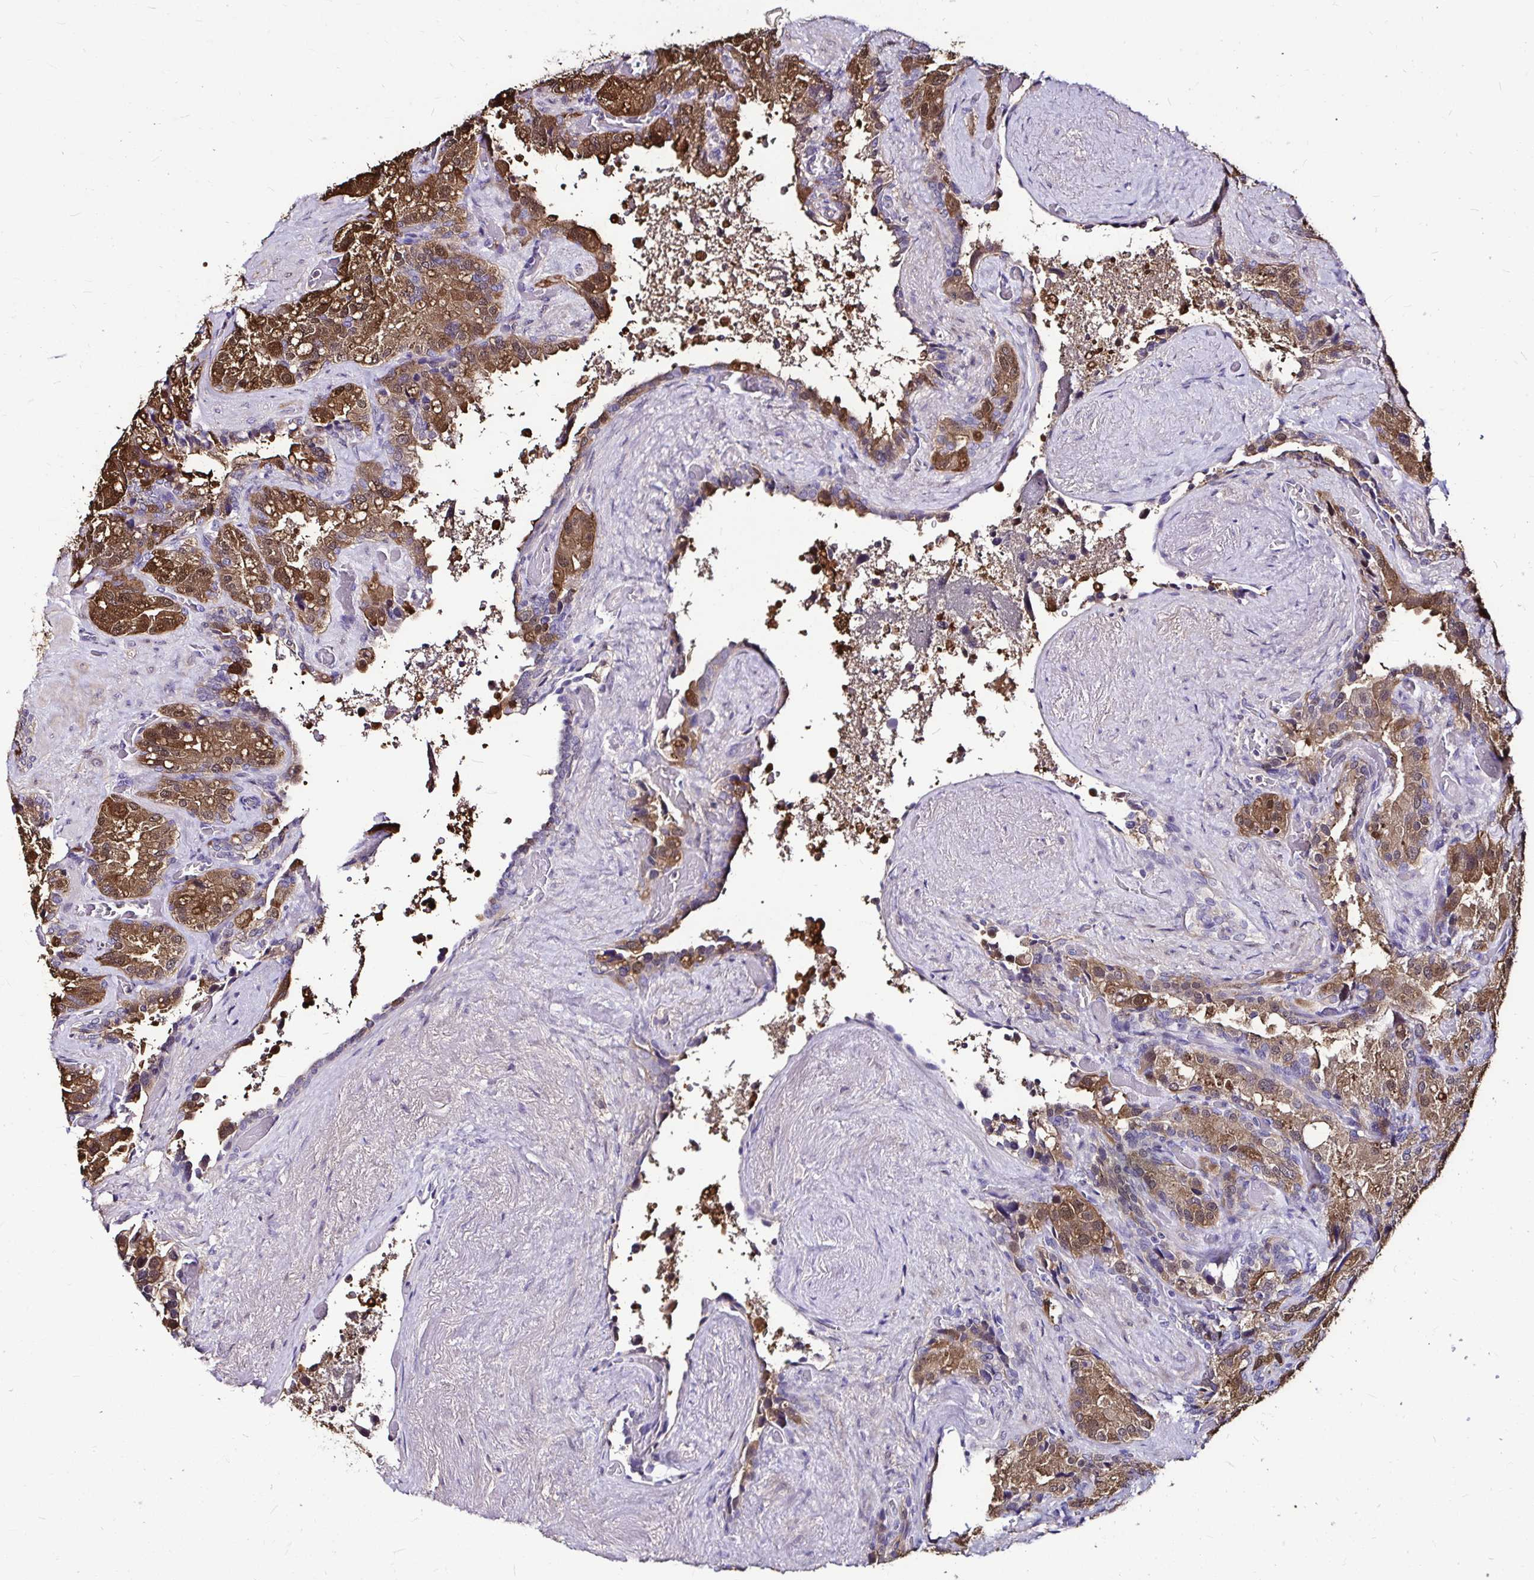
{"staining": {"intensity": "moderate", "quantity": ">75%", "location": "cytoplasmic/membranous,nuclear"}, "tissue": "seminal vesicle", "cell_type": "Glandular cells", "image_type": "normal", "snomed": [{"axis": "morphology", "description": "Normal tissue, NOS"}, {"axis": "topography", "description": "Seminal veicle"}], "caption": "Immunohistochemical staining of benign human seminal vesicle shows moderate cytoplasmic/membranous,nuclear protein staining in approximately >75% of glandular cells. The staining was performed using DAB (3,3'-diaminobenzidine) to visualize the protein expression in brown, while the nuclei were stained in blue with hematoxylin (Magnification: 20x).", "gene": "IDH1", "patient": {"sex": "male", "age": 60}}